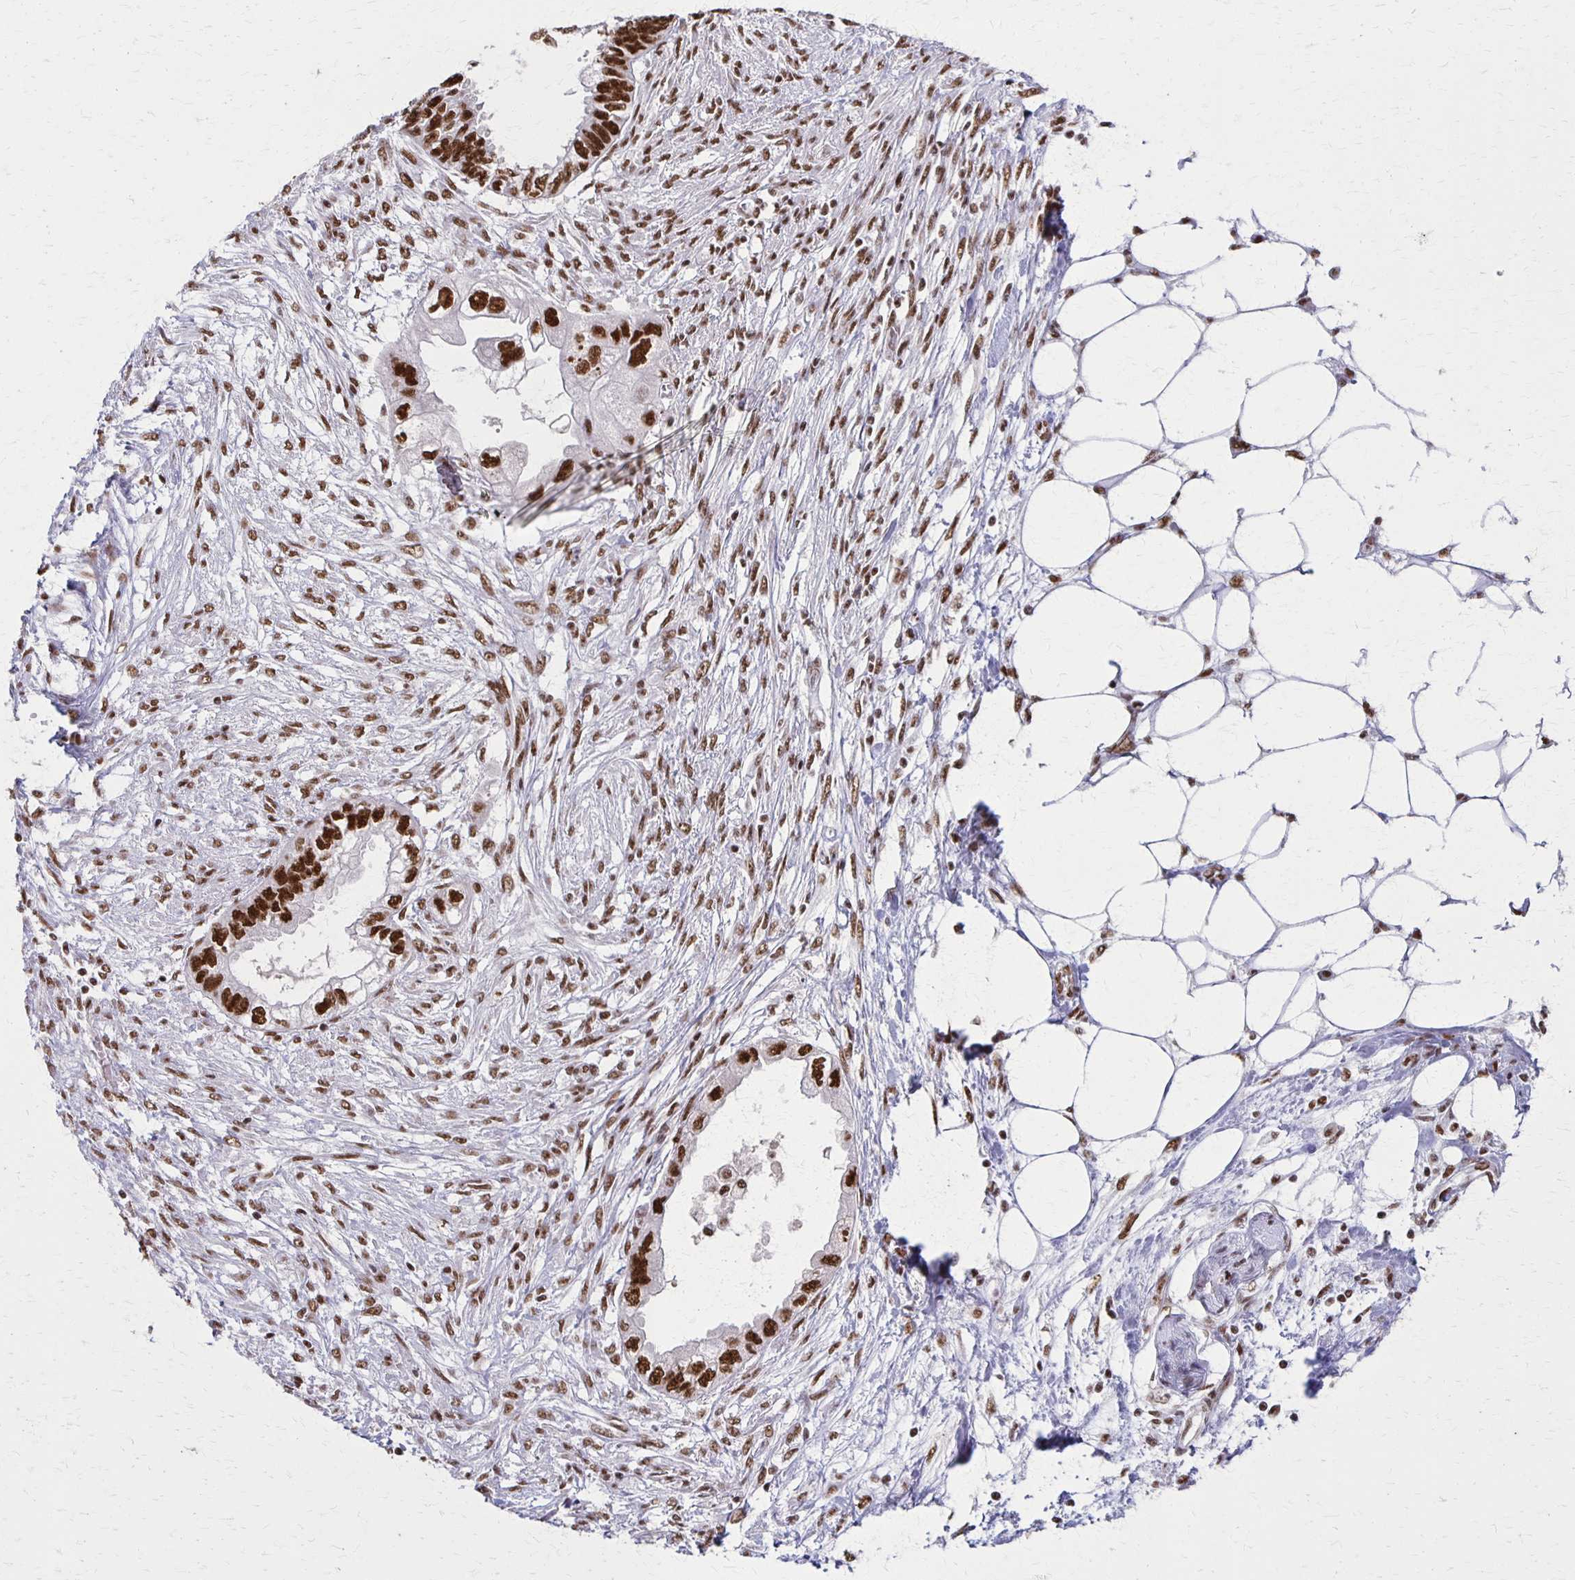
{"staining": {"intensity": "strong", "quantity": ">75%", "location": "nuclear"}, "tissue": "endometrial cancer", "cell_type": "Tumor cells", "image_type": "cancer", "snomed": [{"axis": "morphology", "description": "Adenocarcinoma, NOS"}, {"axis": "morphology", "description": "Adenocarcinoma, metastatic, NOS"}, {"axis": "topography", "description": "Adipose tissue"}, {"axis": "topography", "description": "Endometrium"}], "caption": "Endometrial cancer (metastatic adenocarcinoma) stained for a protein (brown) demonstrates strong nuclear positive expression in about >75% of tumor cells.", "gene": "XRCC6", "patient": {"sex": "female", "age": 67}}